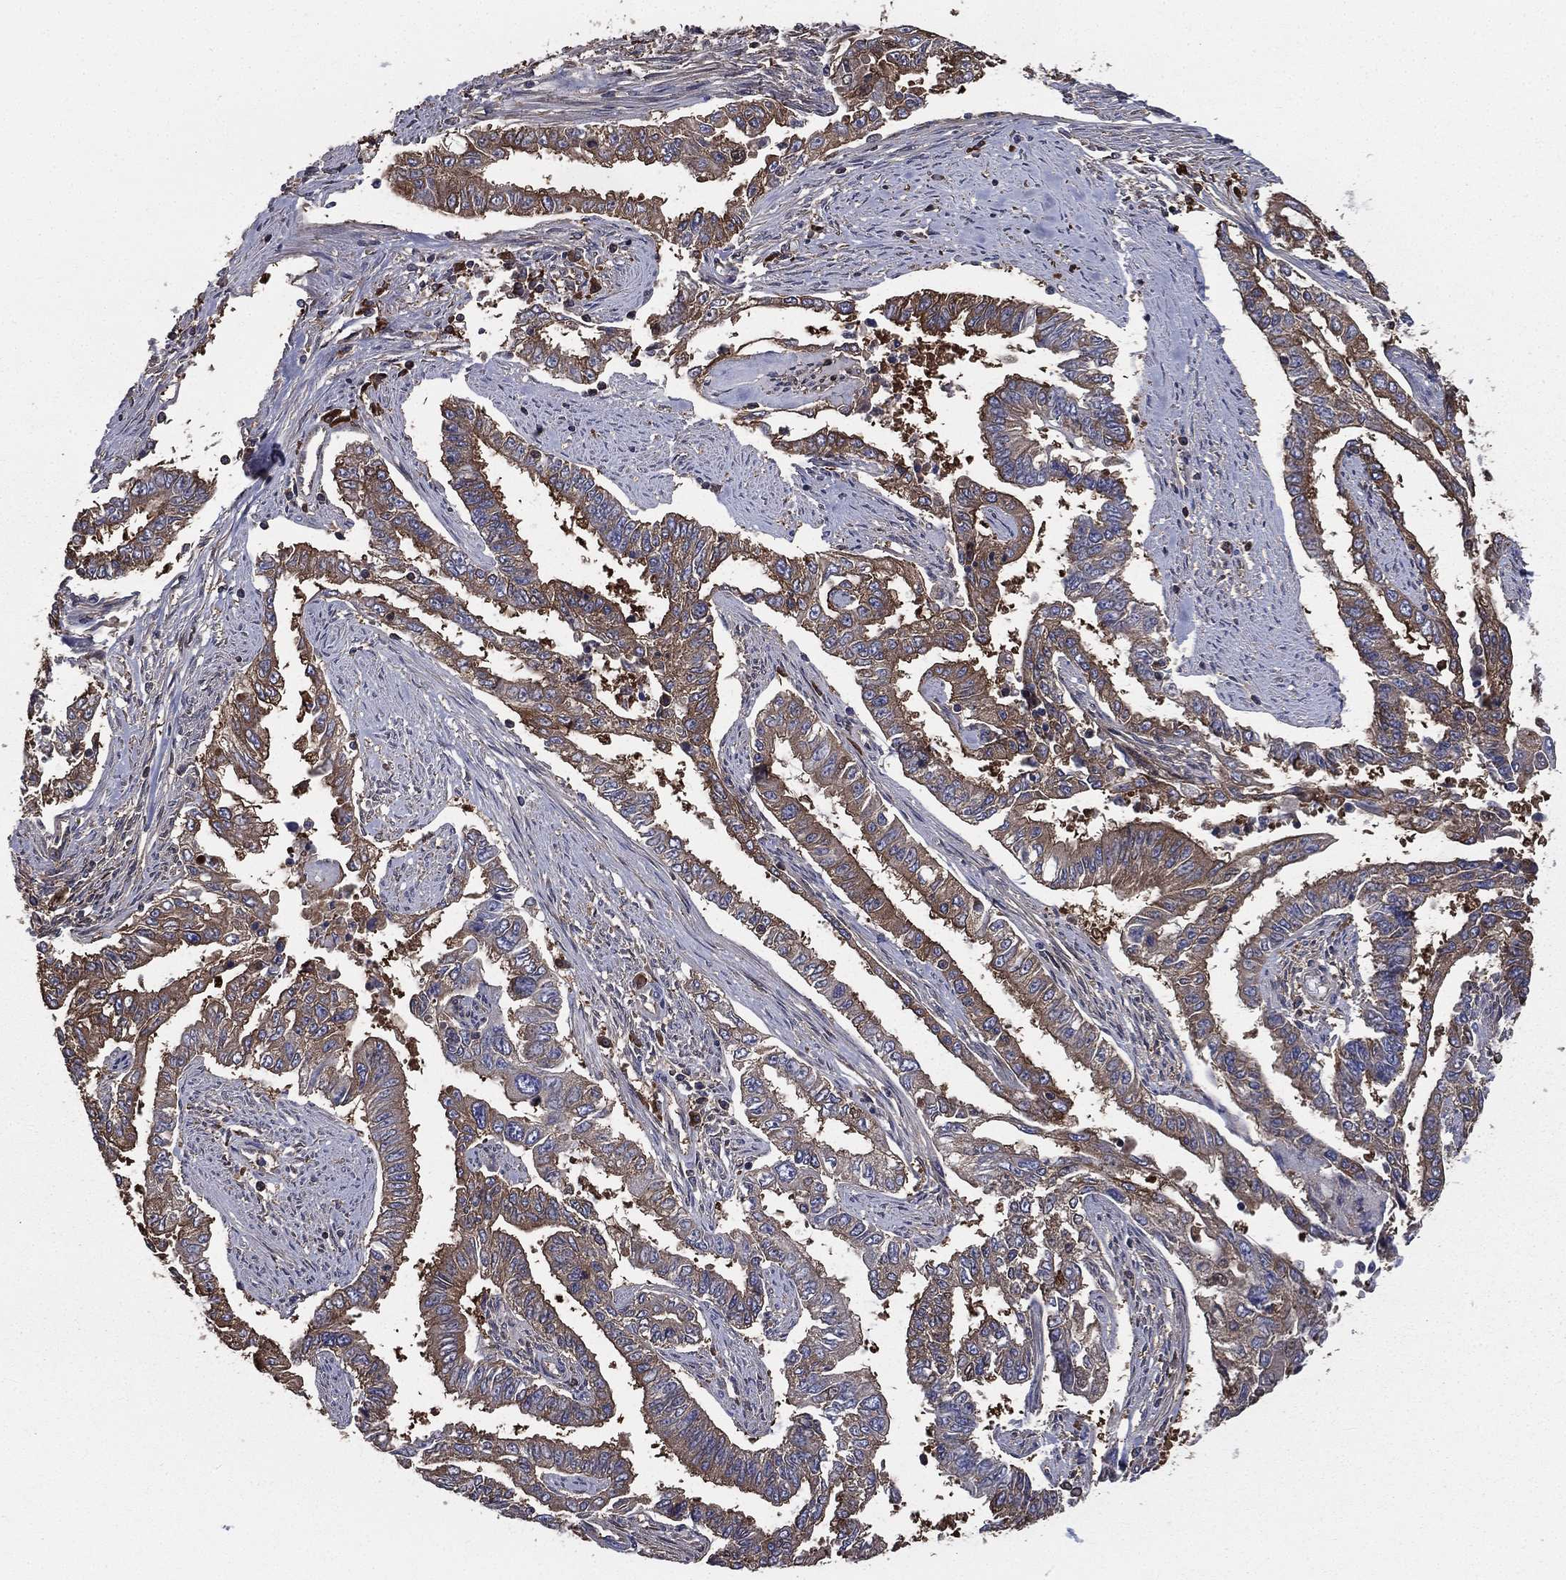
{"staining": {"intensity": "moderate", "quantity": ">75%", "location": "cytoplasmic/membranous"}, "tissue": "endometrial cancer", "cell_type": "Tumor cells", "image_type": "cancer", "snomed": [{"axis": "morphology", "description": "Adenocarcinoma, NOS"}, {"axis": "topography", "description": "Uterus"}], "caption": "Protein staining shows moderate cytoplasmic/membranous expression in approximately >75% of tumor cells in adenocarcinoma (endometrial). The protein is shown in brown color, while the nuclei are stained blue.", "gene": "SARS1", "patient": {"sex": "female", "age": 59}}